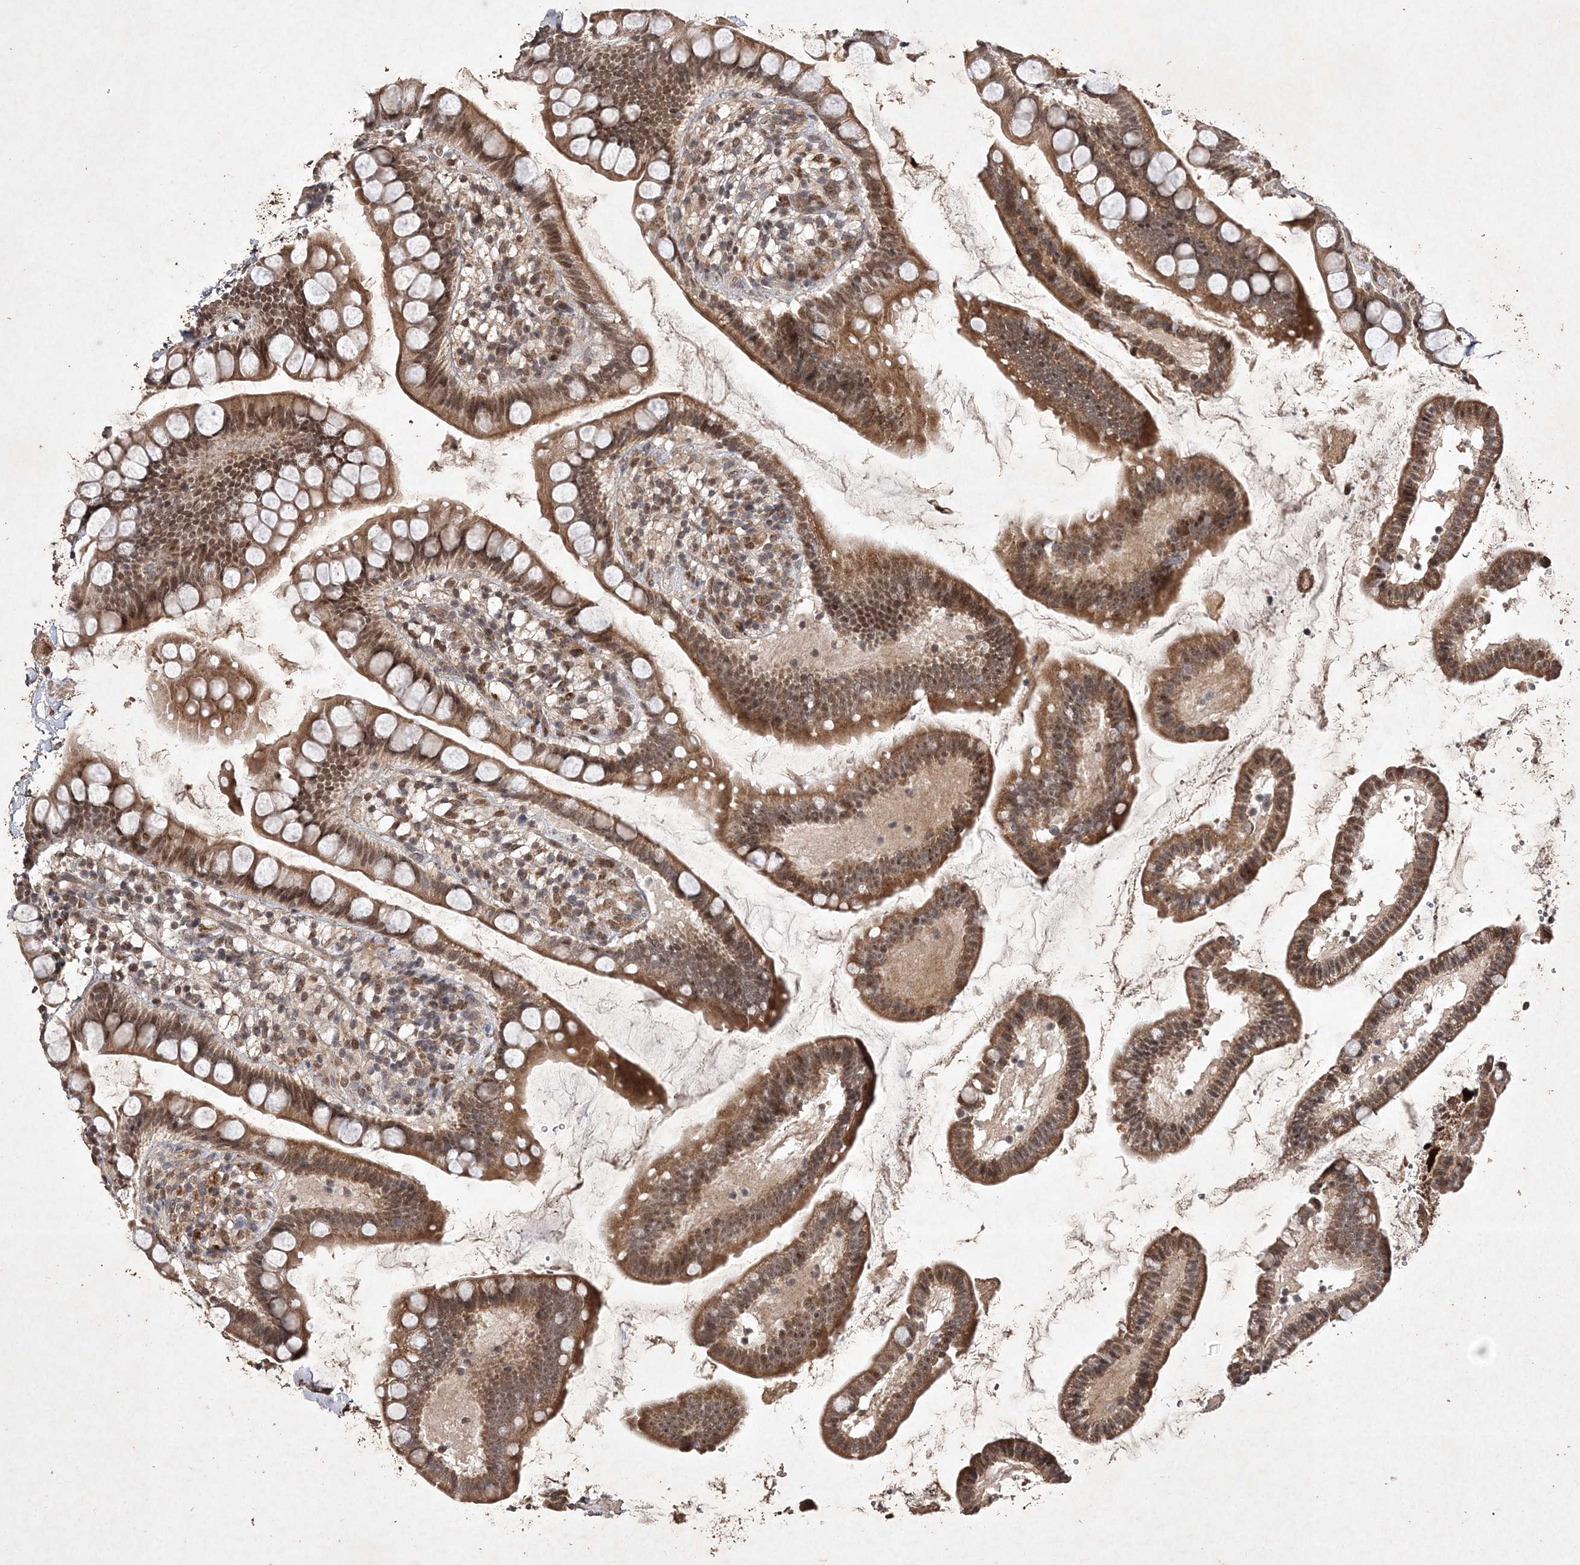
{"staining": {"intensity": "moderate", "quantity": ">75%", "location": "cytoplasmic/membranous,nuclear"}, "tissue": "small intestine", "cell_type": "Glandular cells", "image_type": "normal", "snomed": [{"axis": "morphology", "description": "Normal tissue, NOS"}, {"axis": "topography", "description": "Small intestine"}], "caption": "Glandular cells show moderate cytoplasmic/membranous,nuclear expression in about >75% of cells in benign small intestine.", "gene": "C3orf38", "patient": {"sex": "female", "age": 84}}